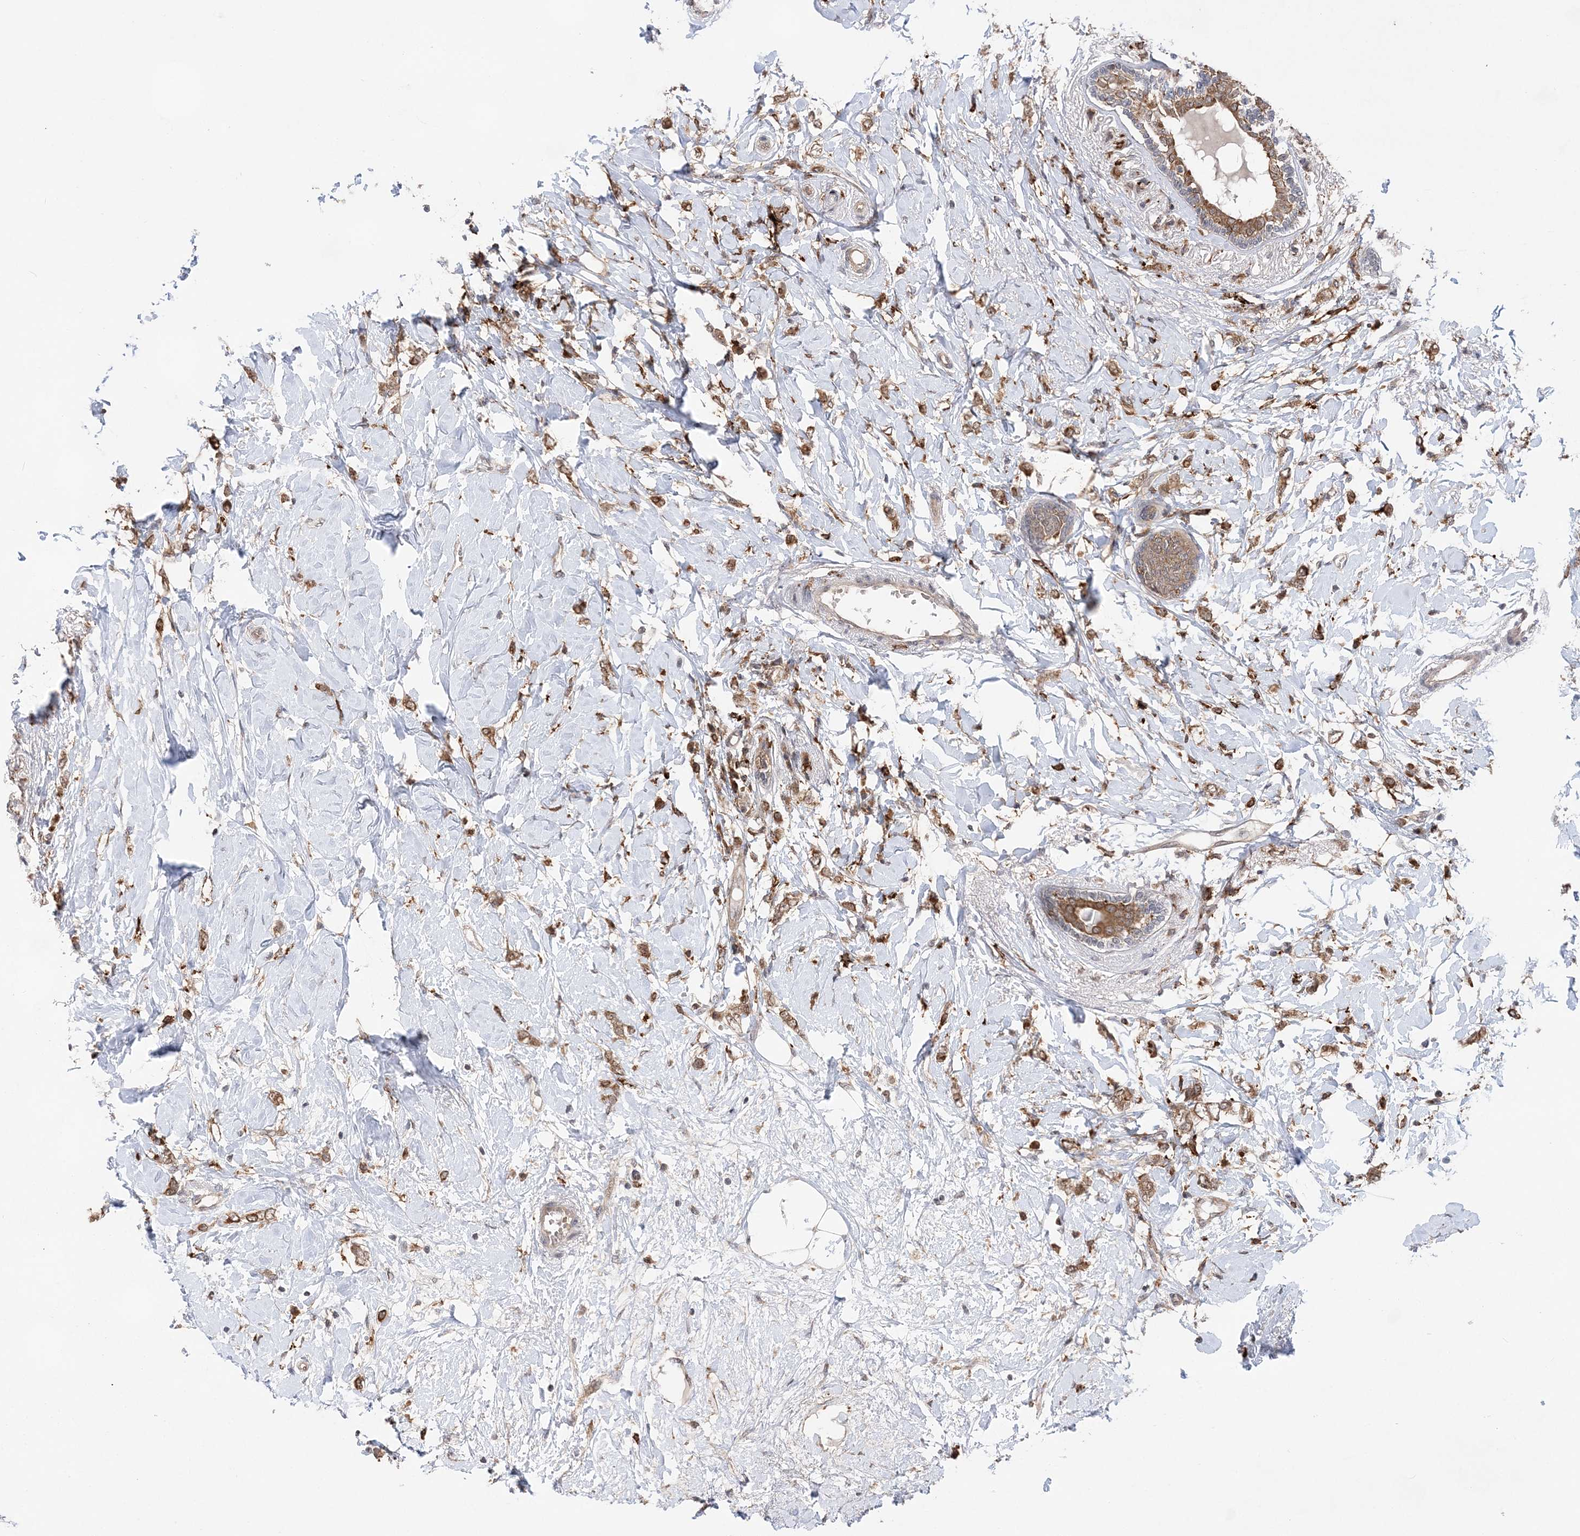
{"staining": {"intensity": "moderate", "quantity": ">75%", "location": "cytoplasmic/membranous"}, "tissue": "breast cancer", "cell_type": "Tumor cells", "image_type": "cancer", "snomed": [{"axis": "morphology", "description": "Normal tissue, NOS"}, {"axis": "morphology", "description": "Lobular carcinoma"}, {"axis": "topography", "description": "Breast"}], "caption": "Immunohistochemical staining of breast cancer (lobular carcinoma) demonstrates medium levels of moderate cytoplasmic/membranous positivity in approximately >75% of tumor cells.", "gene": "ANAPC15", "patient": {"sex": "female", "age": 47}}